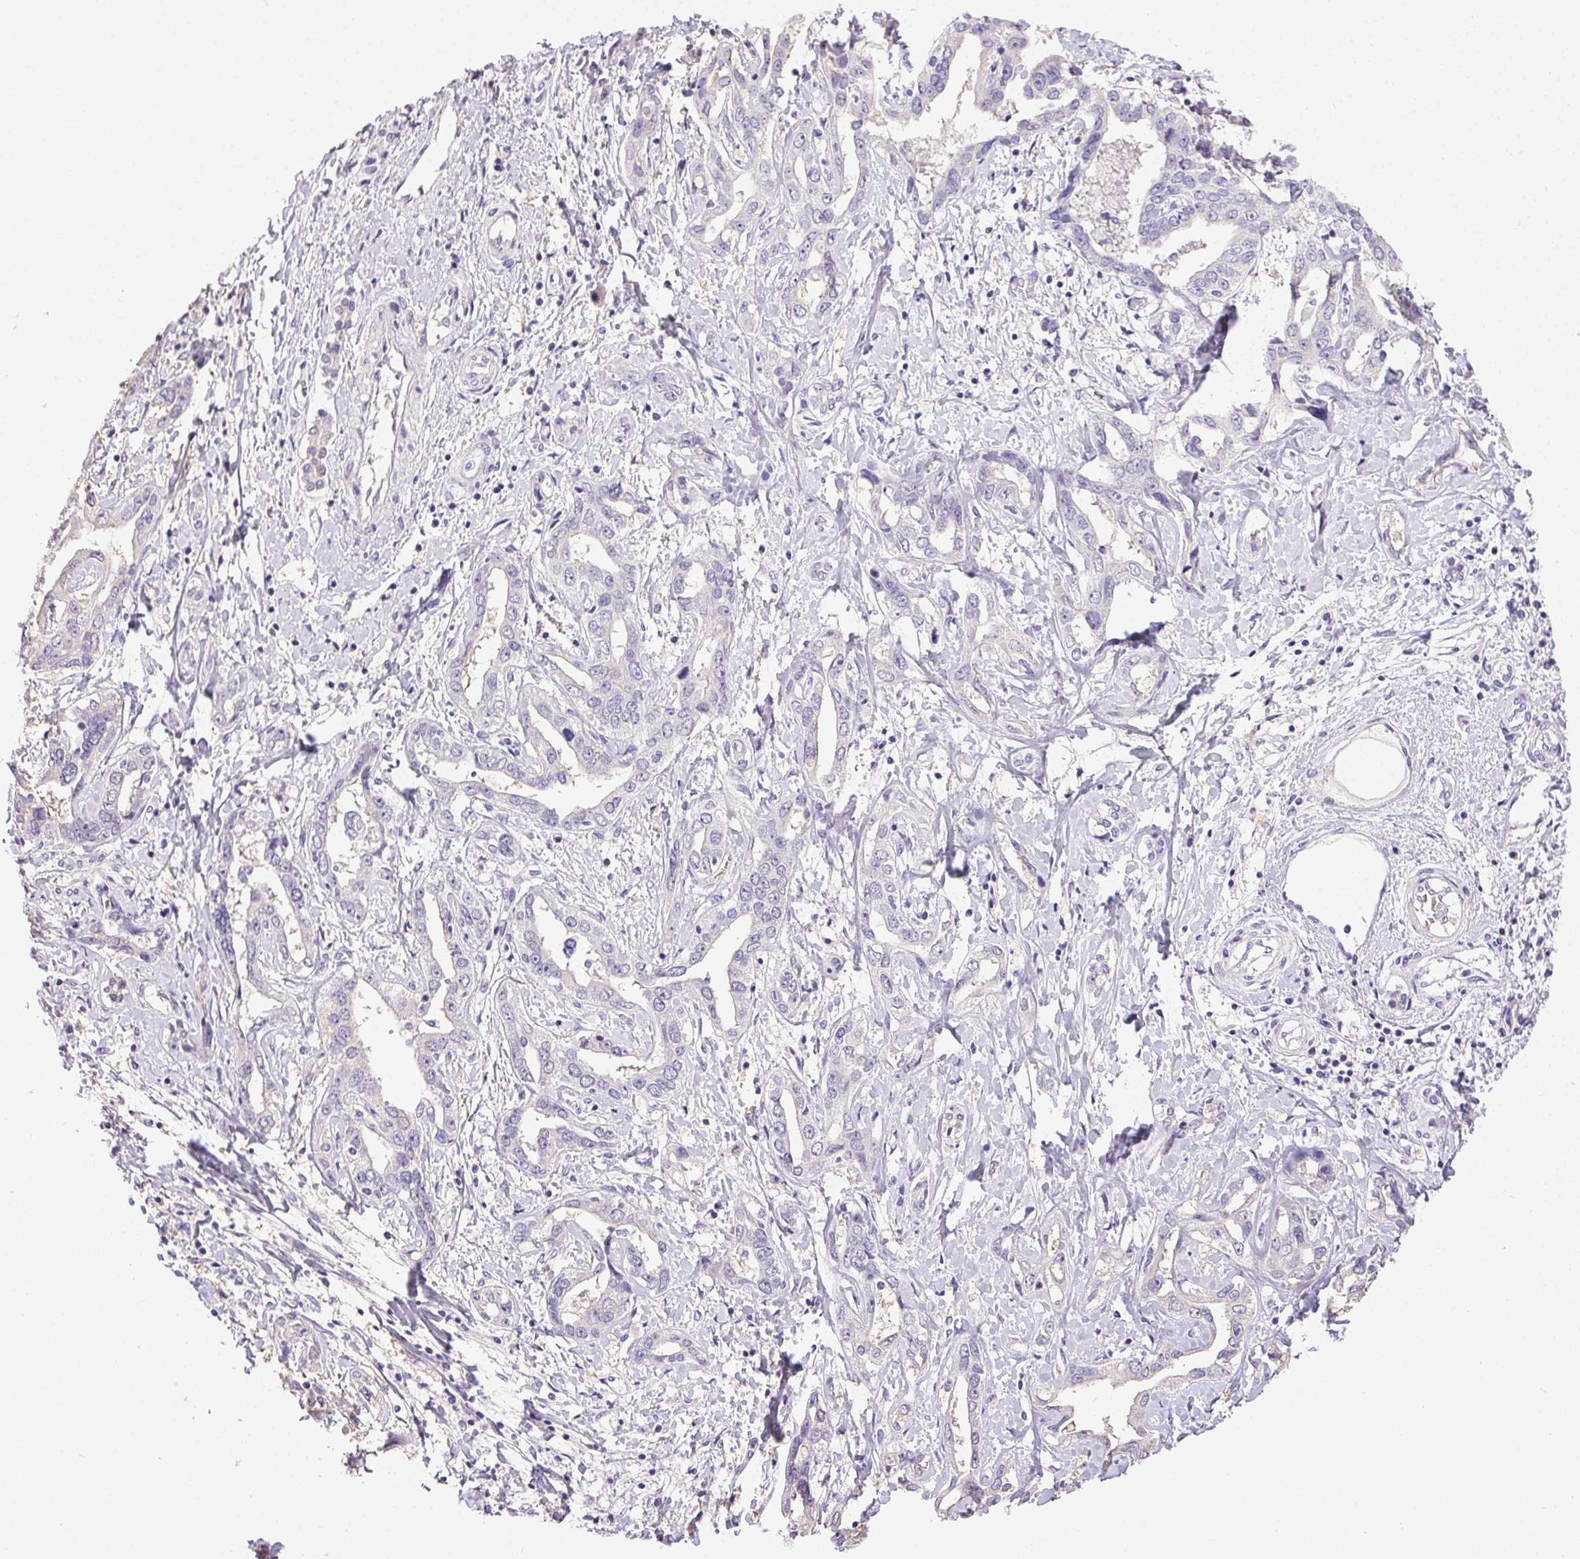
{"staining": {"intensity": "negative", "quantity": "none", "location": "none"}, "tissue": "liver cancer", "cell_type": "Tumor cells", "image_type": "cancer", "snomed": [{"axis": "morphology", "description": "Cholangiocarcinoma"}, {"axis": "topography", "description": "Liver"}], "caption": "Immunohistochemical staining of human cholangiocarcinoma (liver) displays no significant expression in tumor cells.", "gene": "SYCE2", "patient": {"sex": "male", "age": 59}}